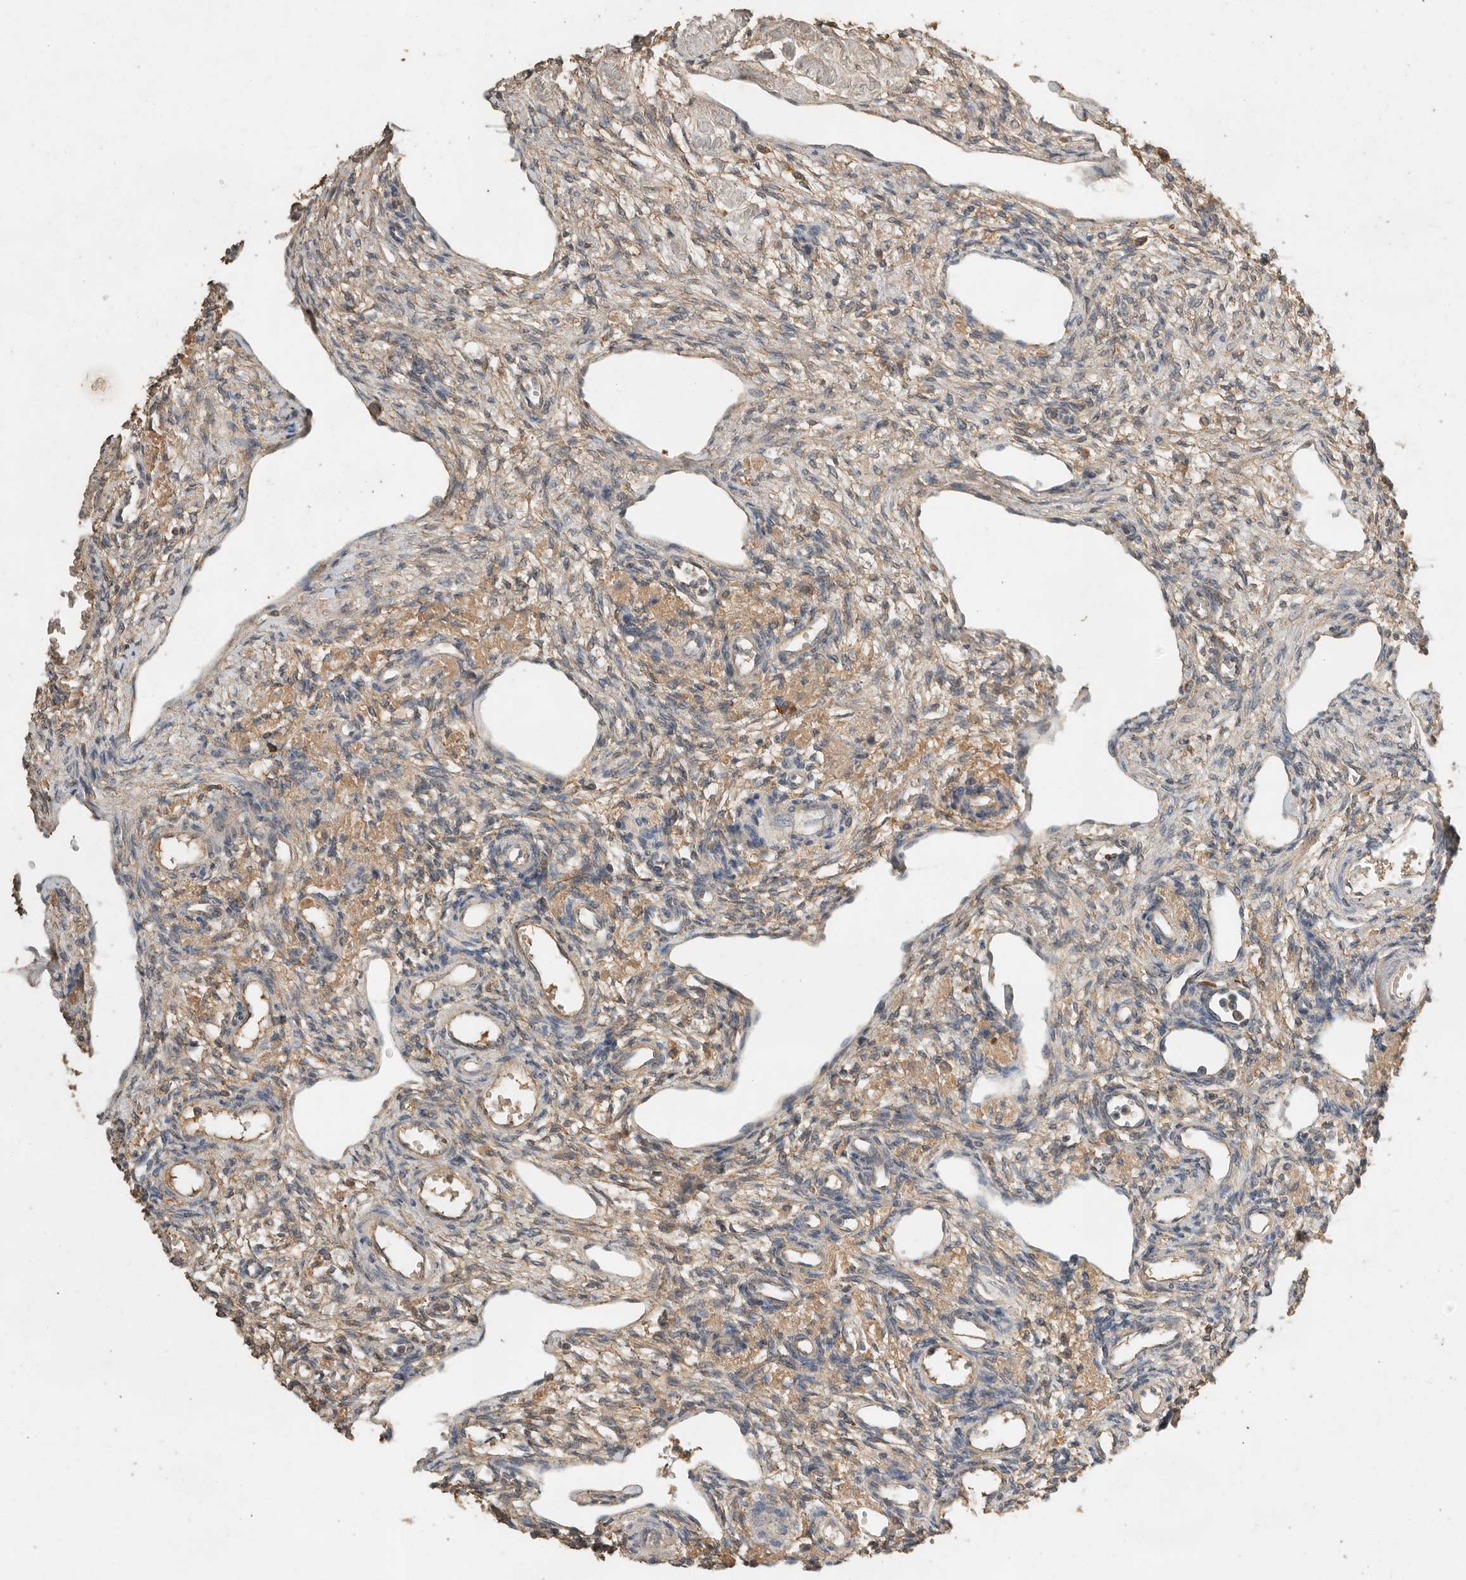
{"staining": {"intensity": "moderate", "quantity": "<25%", "location": "cytoplasmic/membranous"}, "tissue": "ovary", "cell_type": "Ovarian stroma cells", "image_type": "normal", "snomed": [{"axis": "morphology", "description": "Normal tissue, NOS"}, {"axis": "topography", "description": "Ovary"}], "caption": "Protein staining reveals moderate cytoplasmic/membranous expression in approximately <25% of ovarian stroma cells in benign ovary.", "gene": "CTF1", "patient": {"sex": "female", "age": 33}}